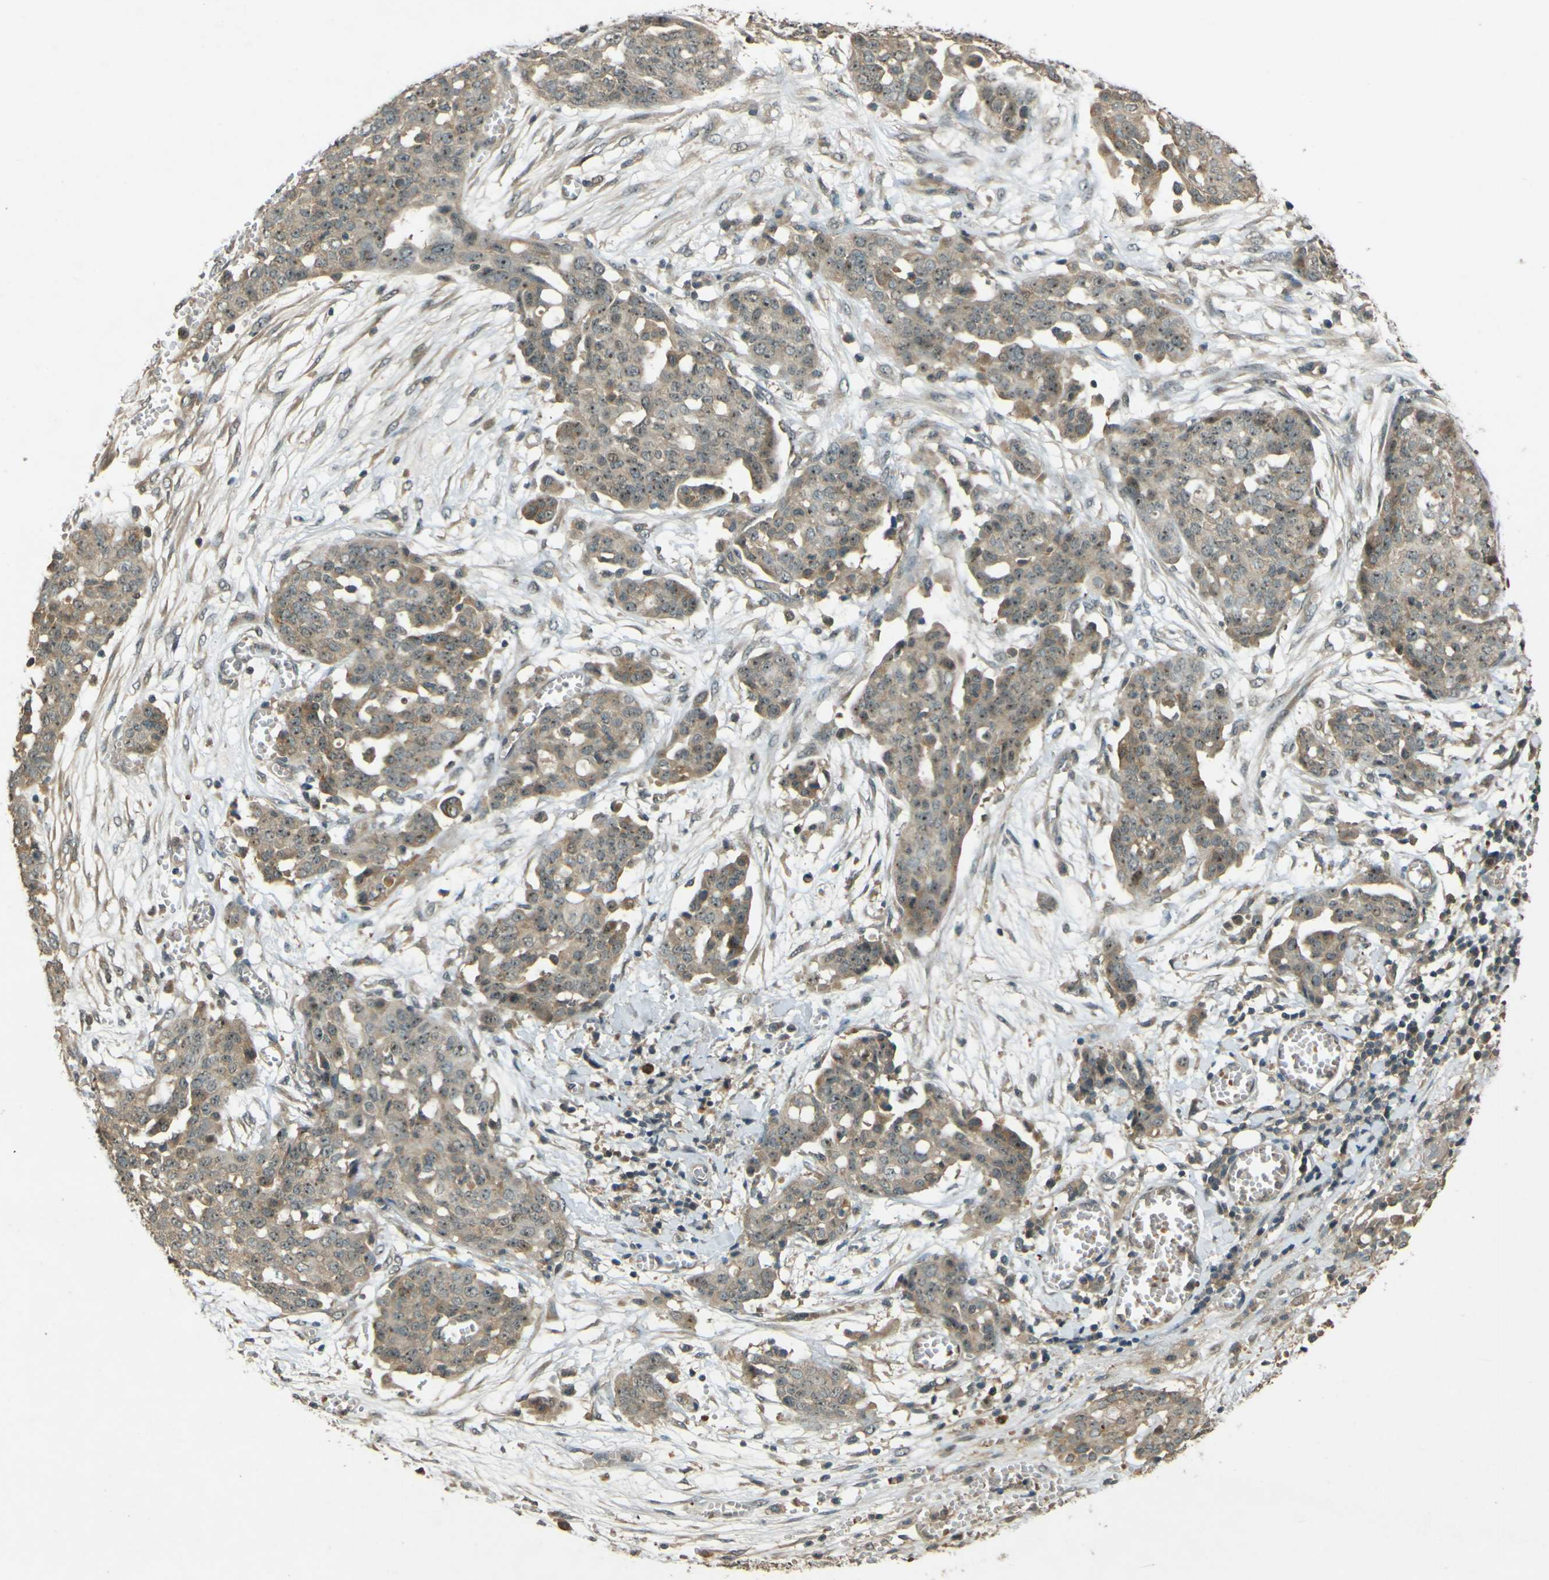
{"staining": {"intensity": "weak", "quantity": ">75%", "location": "cytoplasmic/membranous"}, "tissue": "ovarian cancer", "cell_type": "Tumor cells", "image_type": "cancer", "snomed": [{"axis": "morphology", "description": "Cystadenocarcinoma, serous, NOS"}, {"axis": "topography", "description": "Soft tissue"}, {"axis": "topography", "description": "Ovary"}], "caption": "A brown stain highlights weak cytoplasmic/membranous positivity of a protein in human ovarian cancer tumor cells. (brown staining indicates protein expression, while blue staining denotes nuclei).", "gene": "MPDZ", "patient": {"sex": "female", "age": 57}}